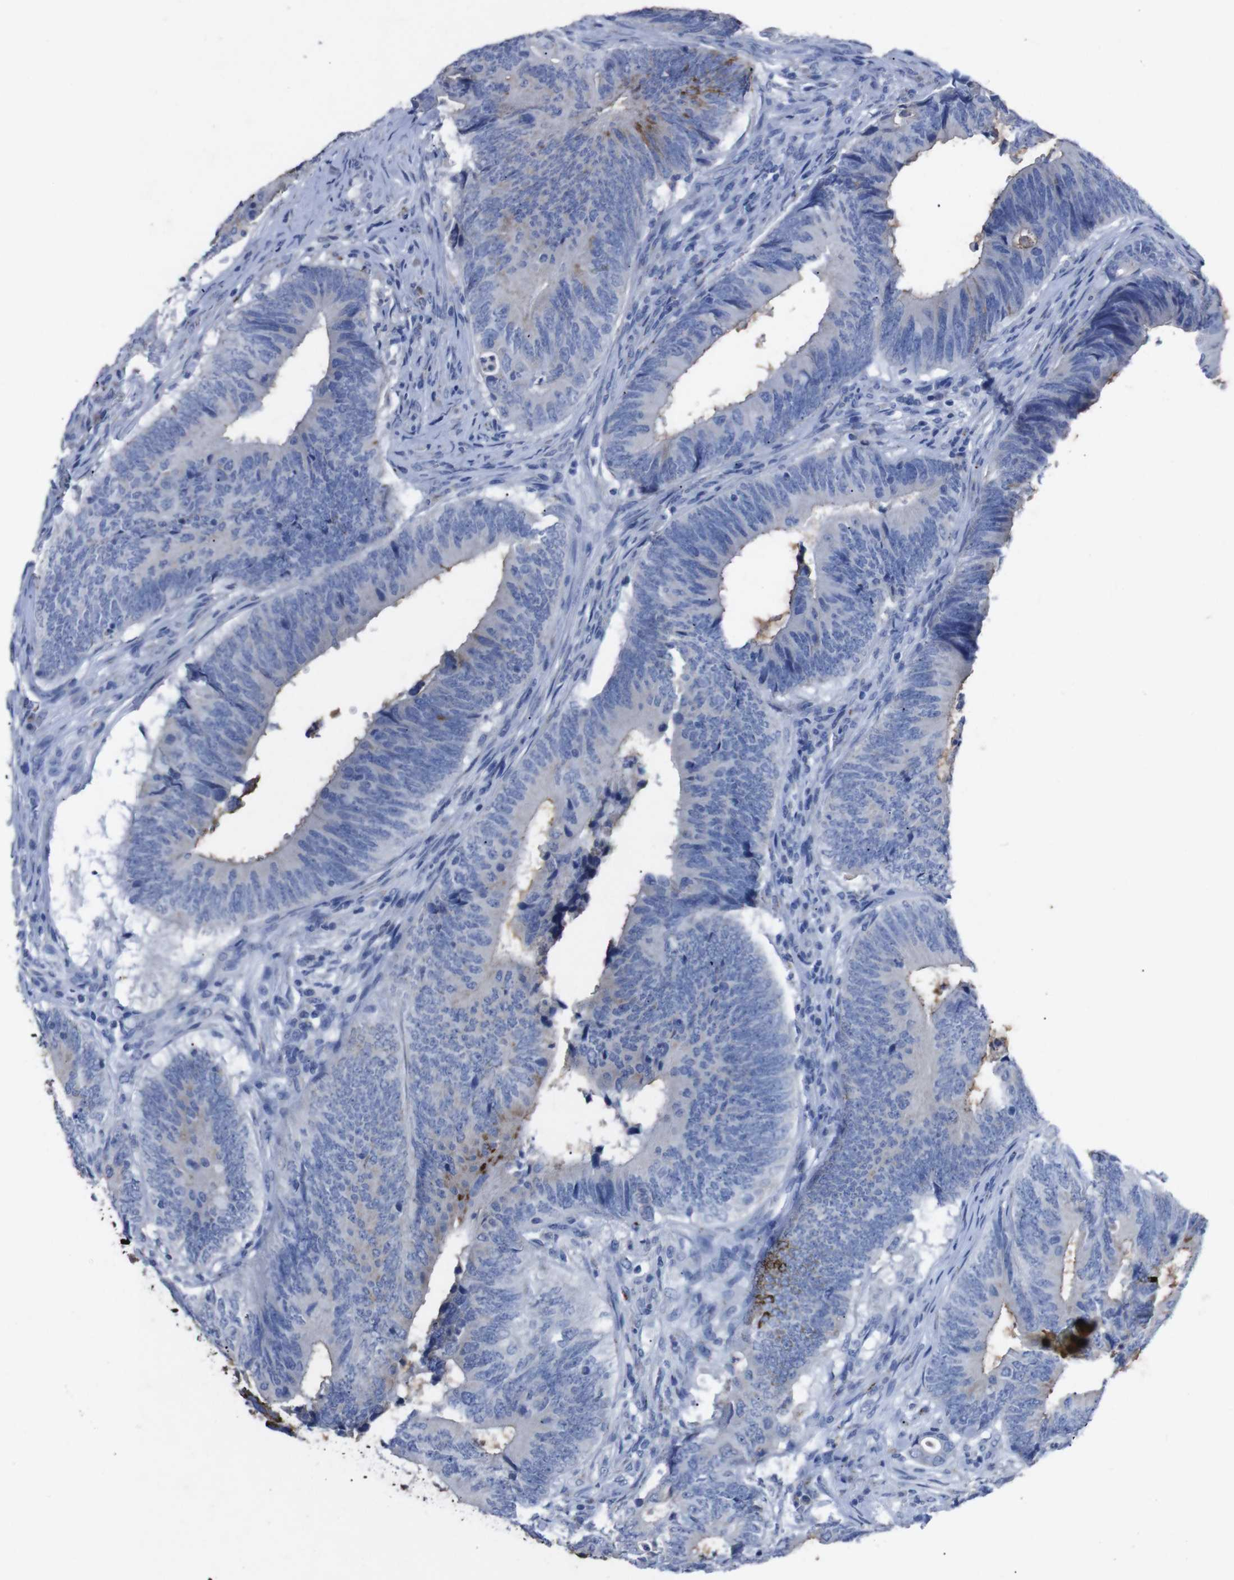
{"staining": {"intensity": "weak", "quantity": "<25%", "location": "cytoplasmic/membranous"}, "tissue": "colorectal cancer", "cell_type": "Tumor cells", "image_type": "cancer", "snomed": [{"axis": "morphology", "description": "Normal tissue, NOS"}, {"axis": "morphology", "description": "Adenocarcinoma, NOS"}, {"axis": "topography", "description": "Colon"}], "caption": "This is an IHC photomicrograph of human colorectal cancer. There is no expression in tumor cells.", "gene": "GJB2", "patient": {"sex": "male", "age": 56}}